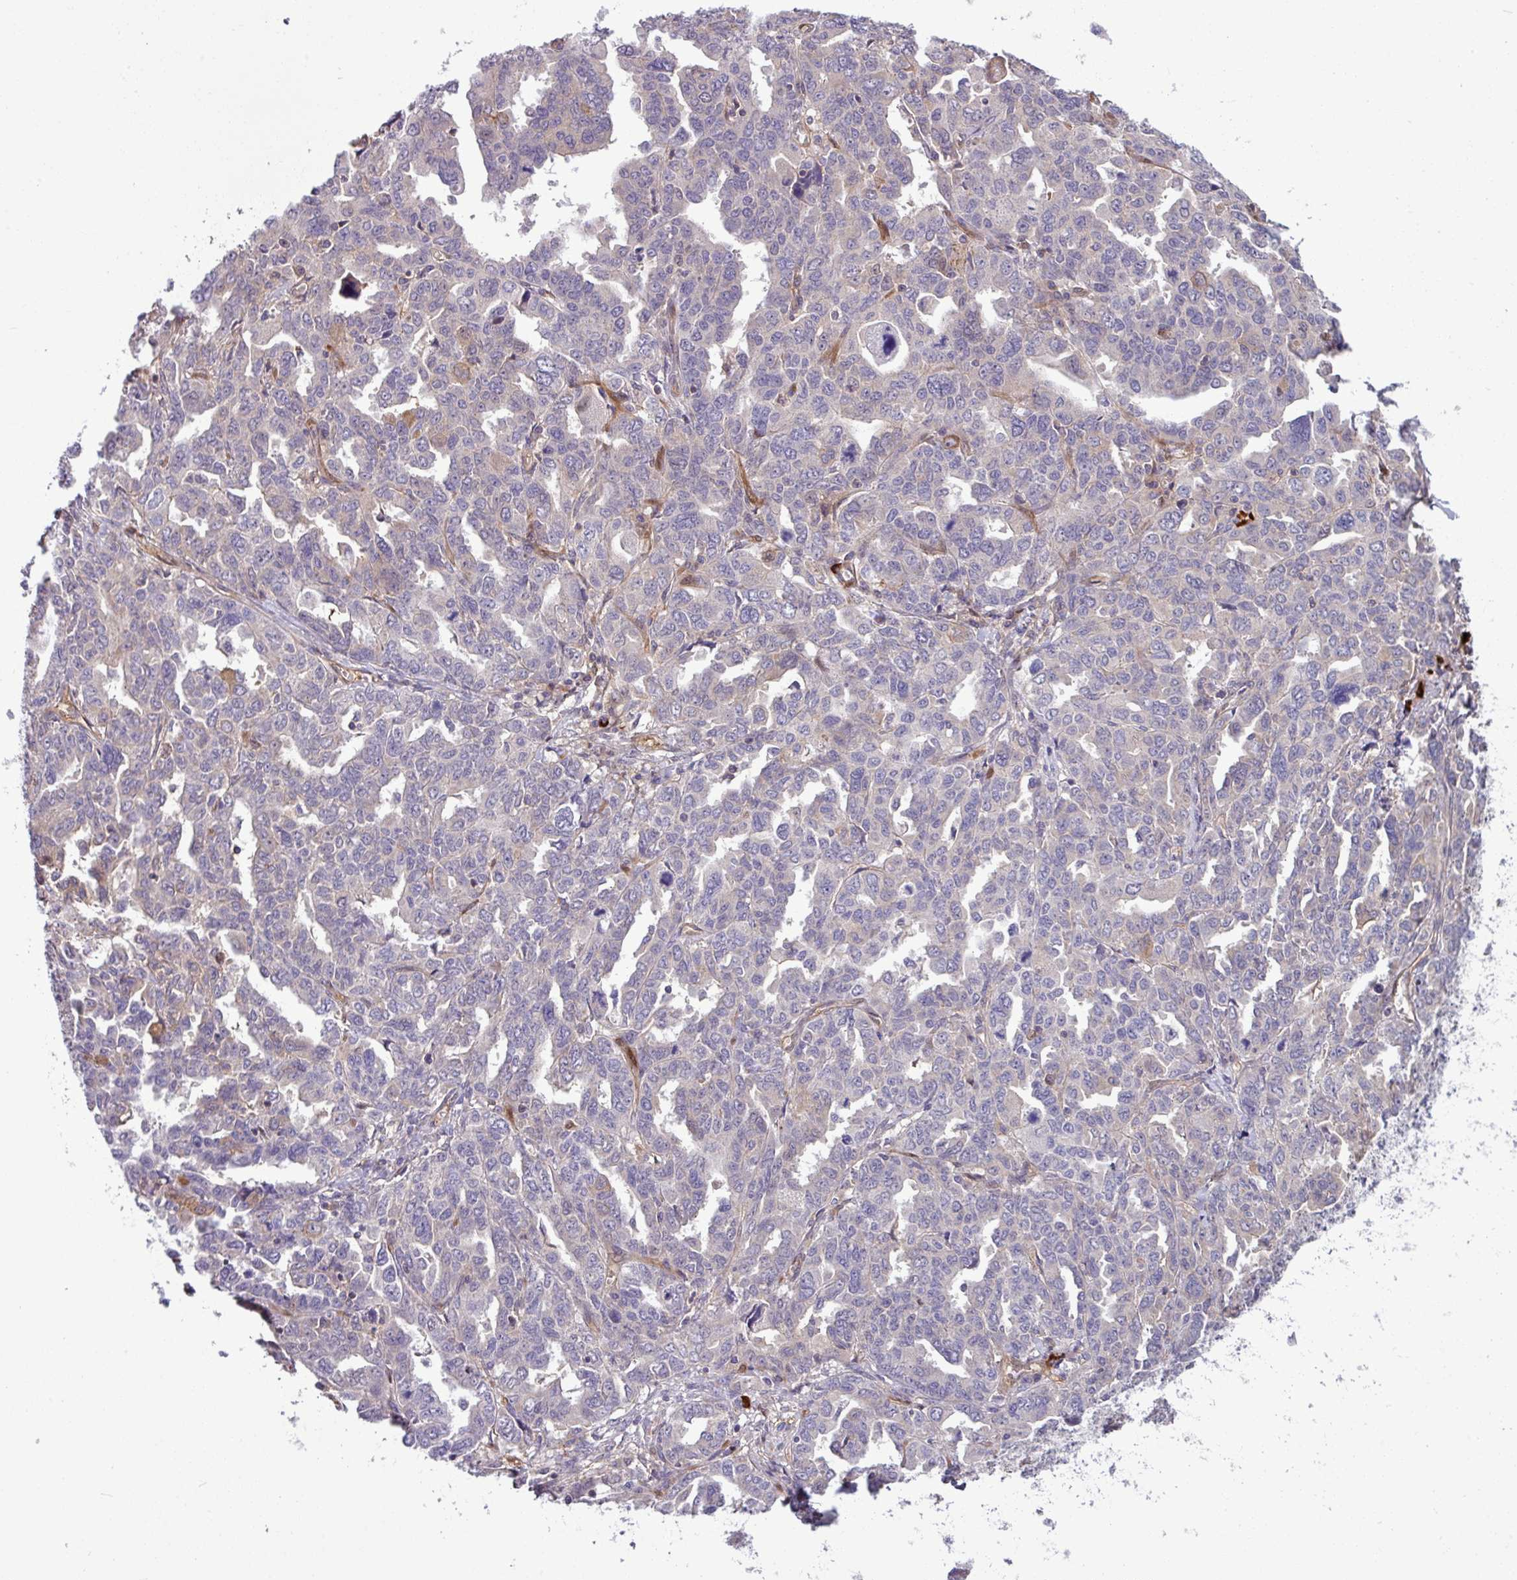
{"staining": {"intensity": "negative", "quantity": "none", "location": "none"}, "tissue": "ovarian cancer", "cell_type": "Tumor cells", "image_type": "cancer", "snomed": [{"axis": "morphology", "description": "Adenocarcinoma, NOS"}, {"axis": "morphology", "description": "Carcinoma, endometroid"}, {"axis": "topography", "description": "Ovary"}], "caption": "The histopathology image reveals no staining of tumor cells in ovarian cancer. Nuclei are stained in blue.", "gene": "B4GALNT4", "patient": {"sex": "female", "age": 72}}